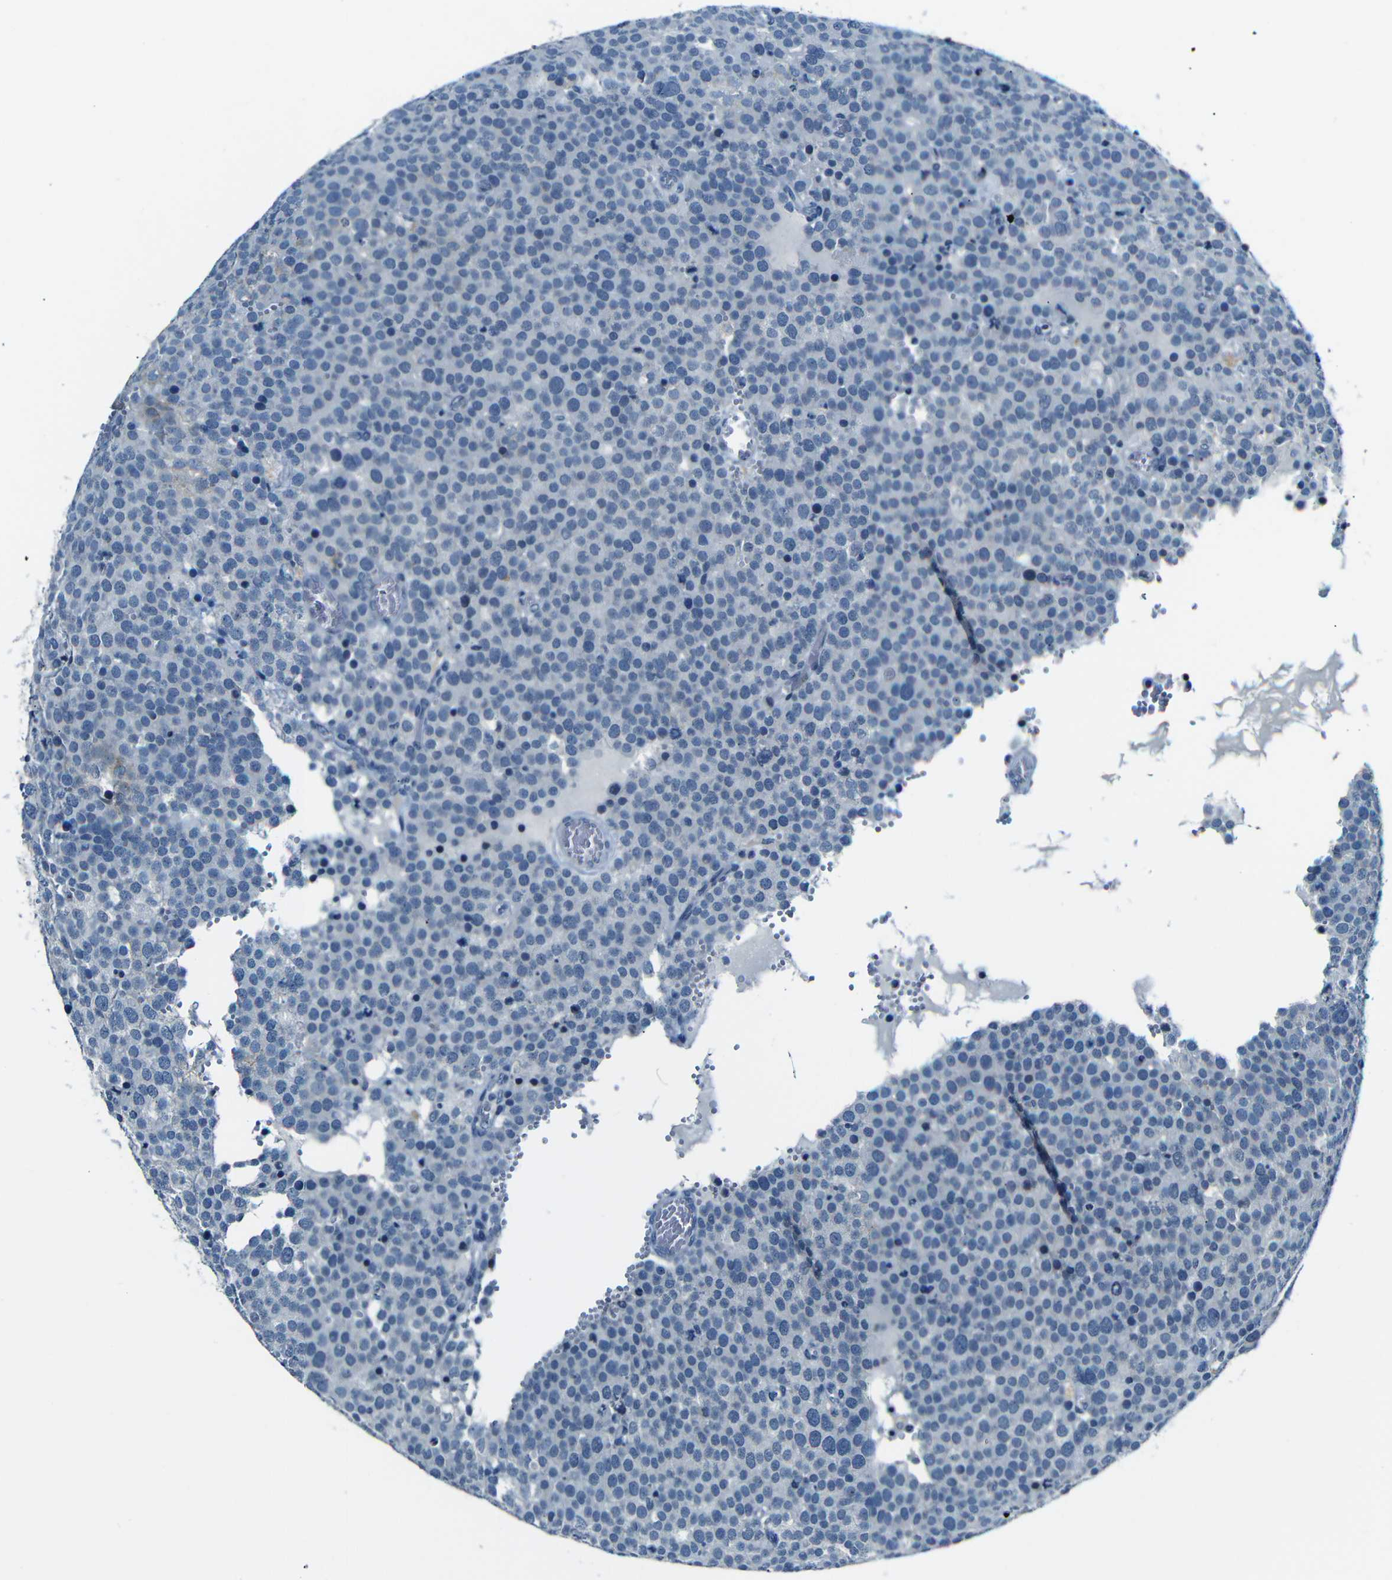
{"staining": {"intensity": "moderate", "quantity": "<25%", "location": "cytoplasmic/membranous"}, "tissue": "testis cancer", "cell_type": "Tumor cells", "image_type": "cancer", "snomed": [{"axis": "morphology", "description": "Normal tissue, NOS"}, {"axis": "morphology", "description": "Seminoma, NOS"}, {"axis": "topography", "description": "Testis"}], "caption": "Human seminoma (testis) stained for a protein (brown) demonstrates moderate cytoplasmic/membranous positive staining in approximately <25% of tumor cells.", "gene": "ANK3", "patient": {"sex": "male", "age": 71}}